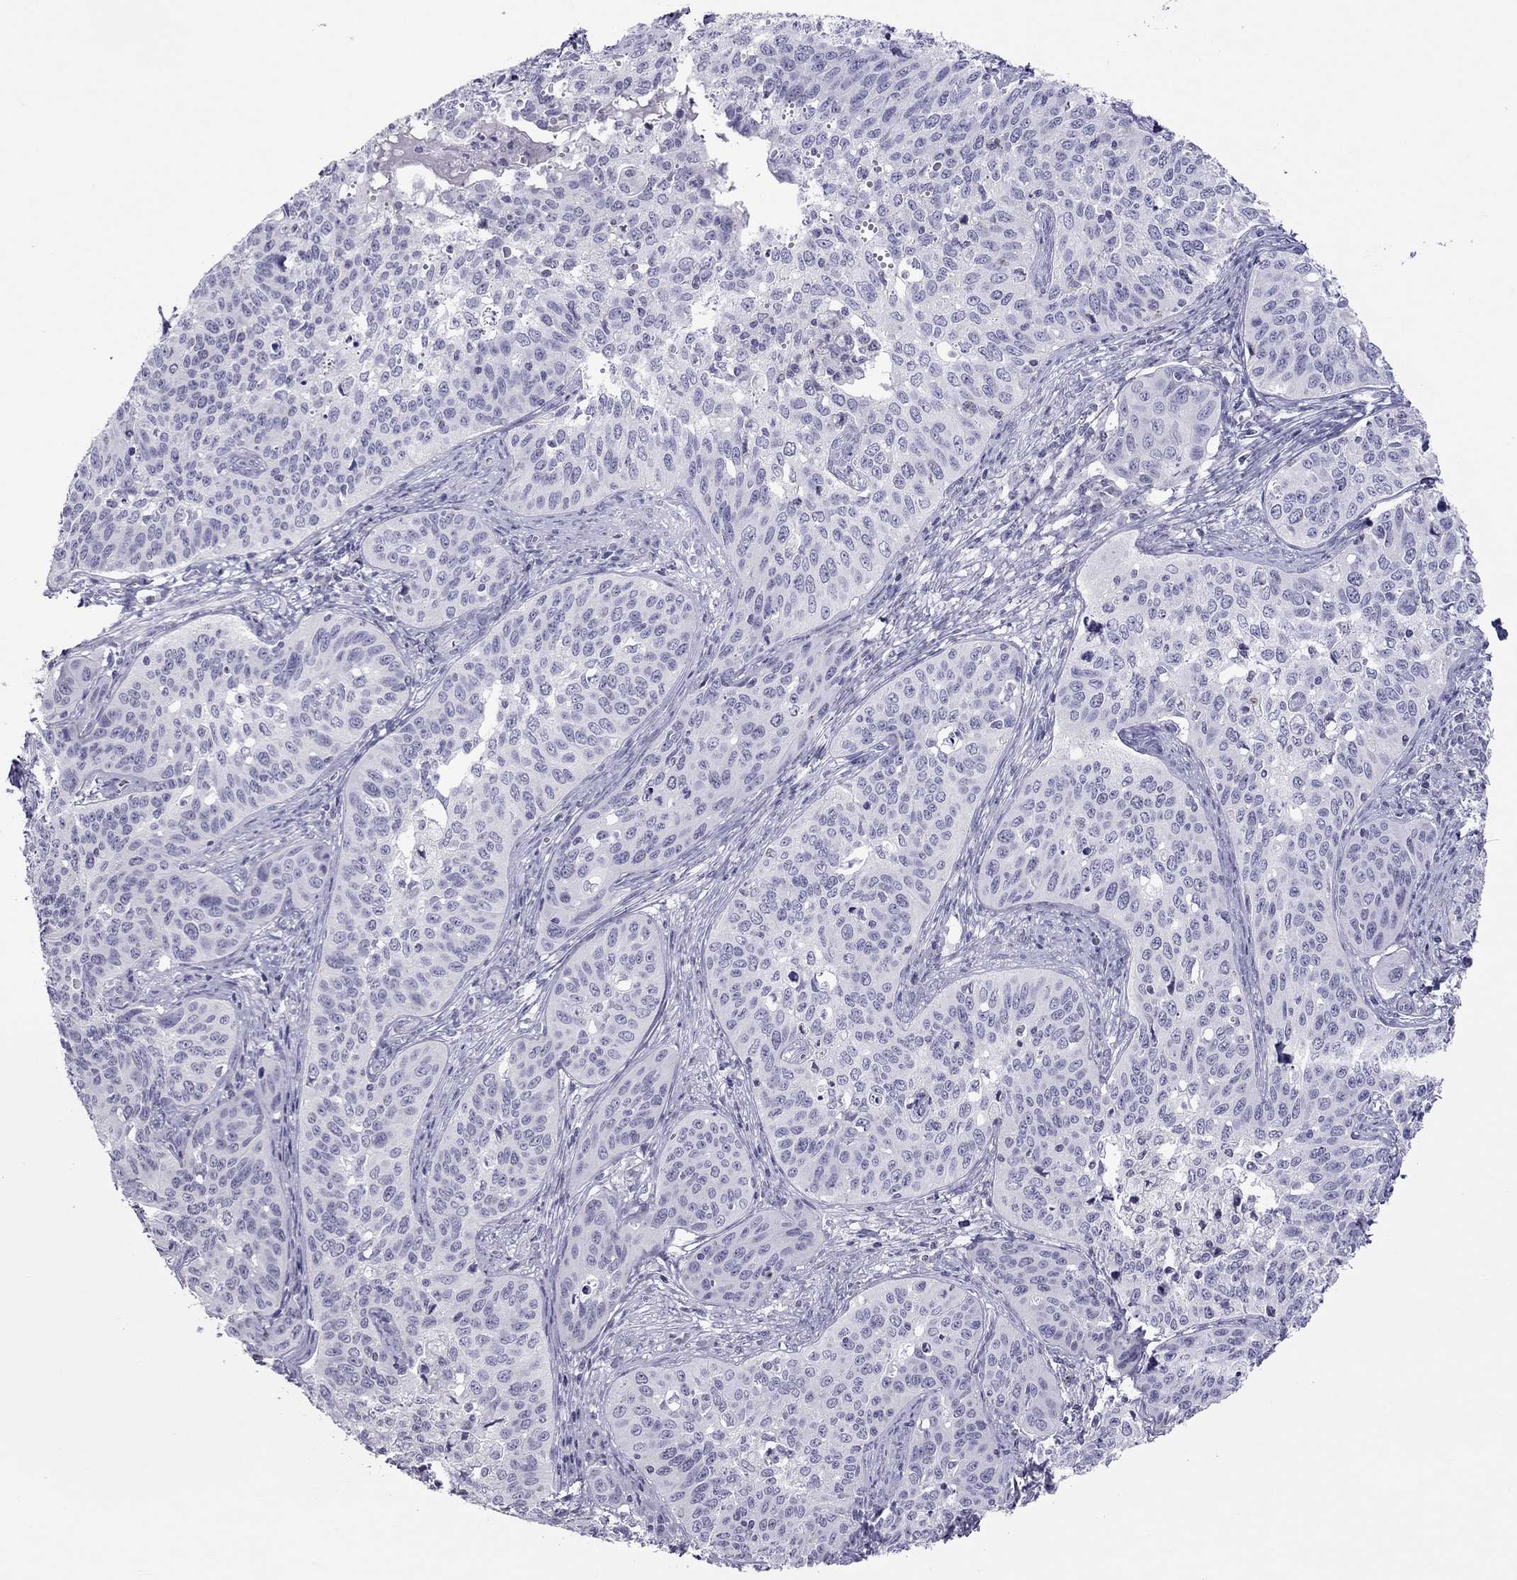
{"staining": {"intensity": "negative", "quantity": "none", "location": "none"}, "tissue": "cervical cancer", "cell_type": "Tumor cells", "image_type": "cancer", "snomed": [{"axis": "morphology", "description": "Squamous cell carcinoma, NOS"}, {"axis": "topography", "description": "Cervix"}], "caption": "Cervical cancer (squamous cell carcinoma) was stained to show a protein in brown. There is no significant positivity in tumor cells.", "gene": "TEX14", "patient": {"sex": "female", "age": 31}}